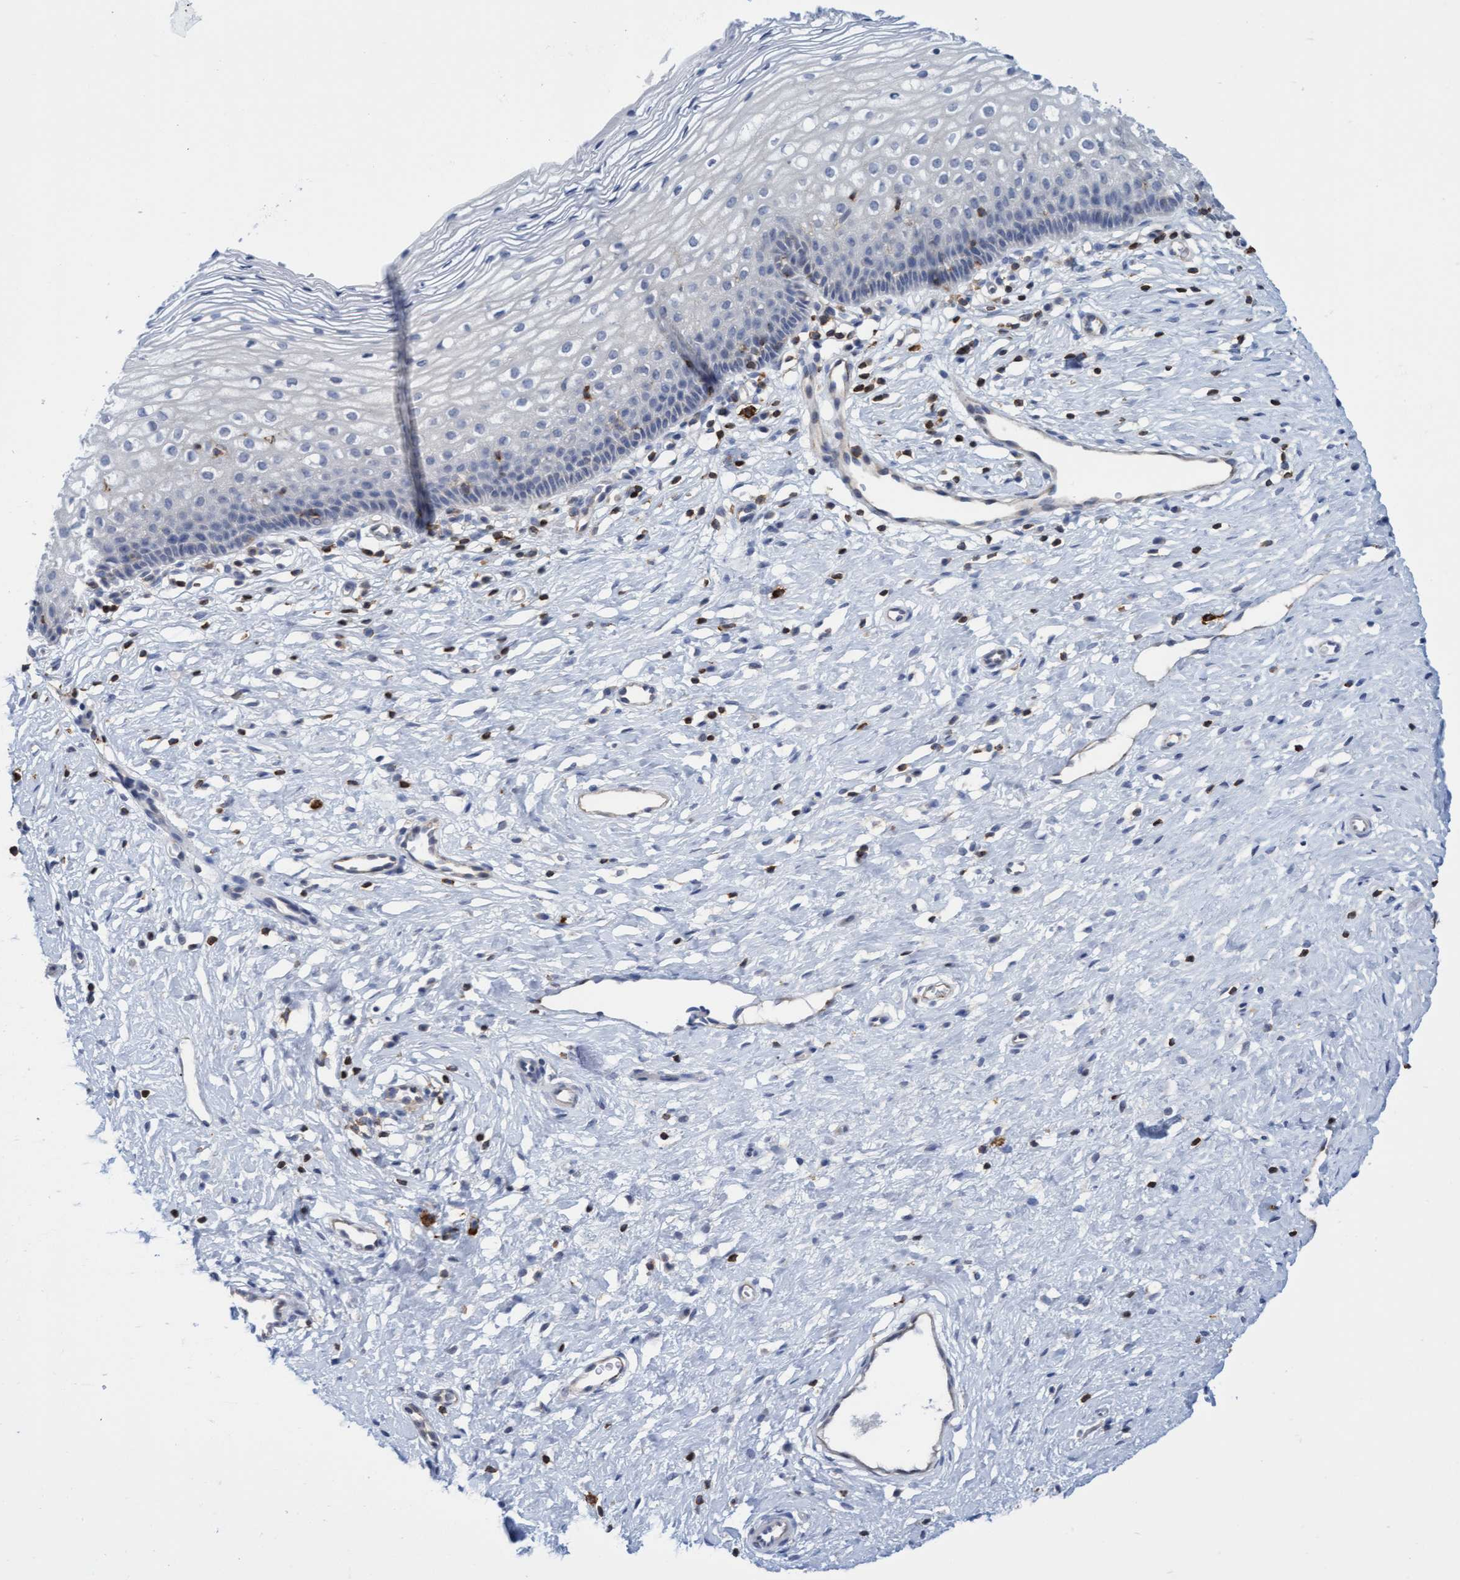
{"staining": {"intensity": "weak", "quantity": "<25%", "location": "cytoplasmic/membranous"}, "tissue": "cervix", "cell_type": "Glandular cells", "image_type": "normal", "snomed": [{"axis": "morphology", "description": "Normal tissue, NOS"}, {"axis": "topography", "description": "Cervix"}], "caption": "Immunohistochemistry (IHC) micrograph of benign cervix: cervix stained with DAB reveals no significant protein expression in glandular cells. (DAB immunohistochemistry, high magnification).", "gene": "FNBP1", "patient": {"sex": "female", "age": 27}}